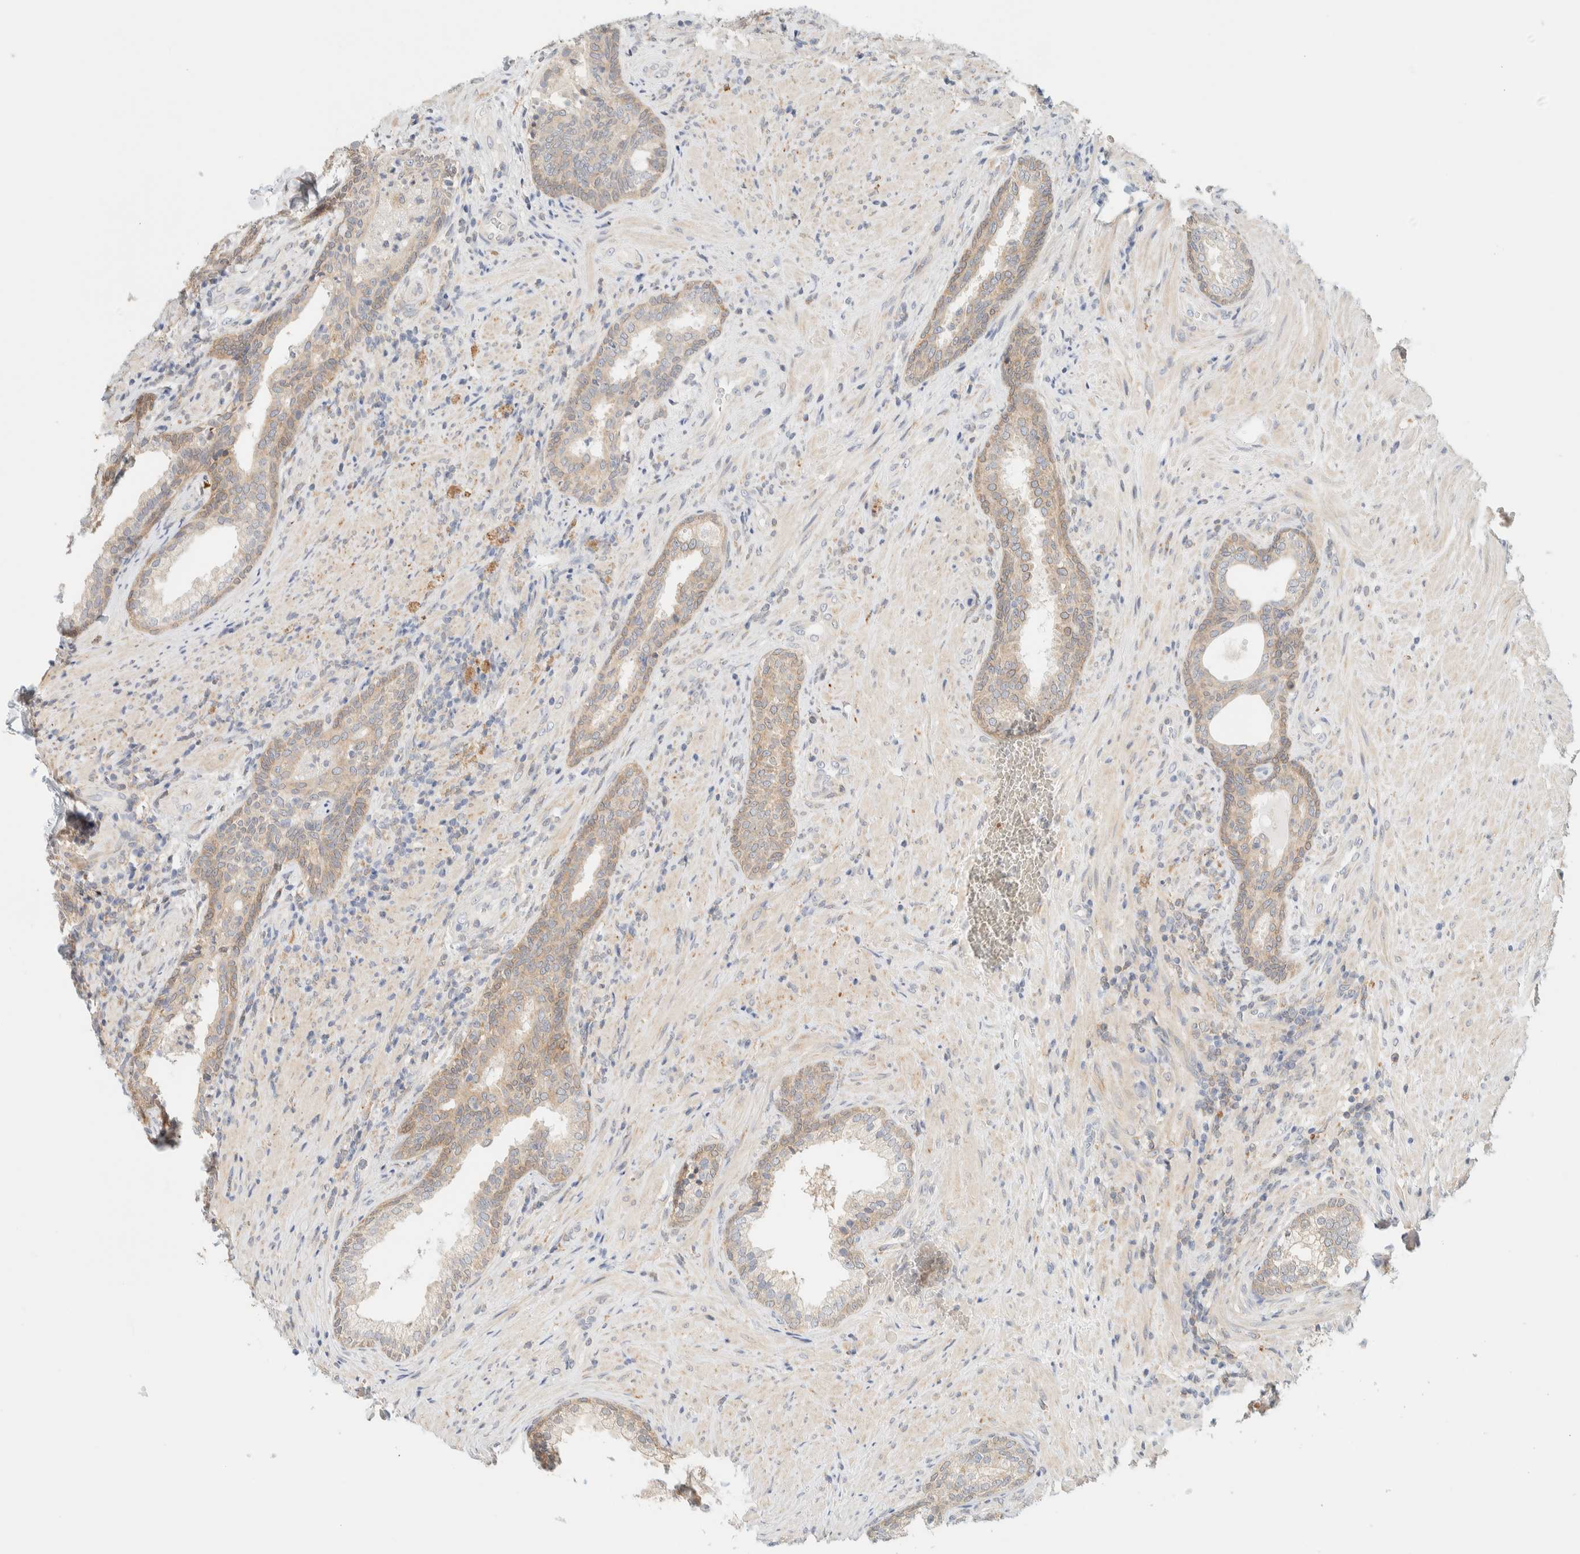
{"staining": {"intensity": "weak", "quantity": ">75%", "location": "cytoplasmic/membranous"}, "tissue": "prostate", "cell_type": "Glandular cells", "image_type": "normal", "snomed": [{"axis": "morphology", "description": "Normal tissue, NOS"}, {"axis": "topography", "description": "Prostate"}], "caption": "Protein expression analysis of benign human prostate reveals weak cytoplasmic/membranous staining in about >75% of glandular cells. (DAB = brown stain, brightfield microscopy at high magnification).", "gene": "NT5C", "patient": {"sex": "male", "age": 76}}